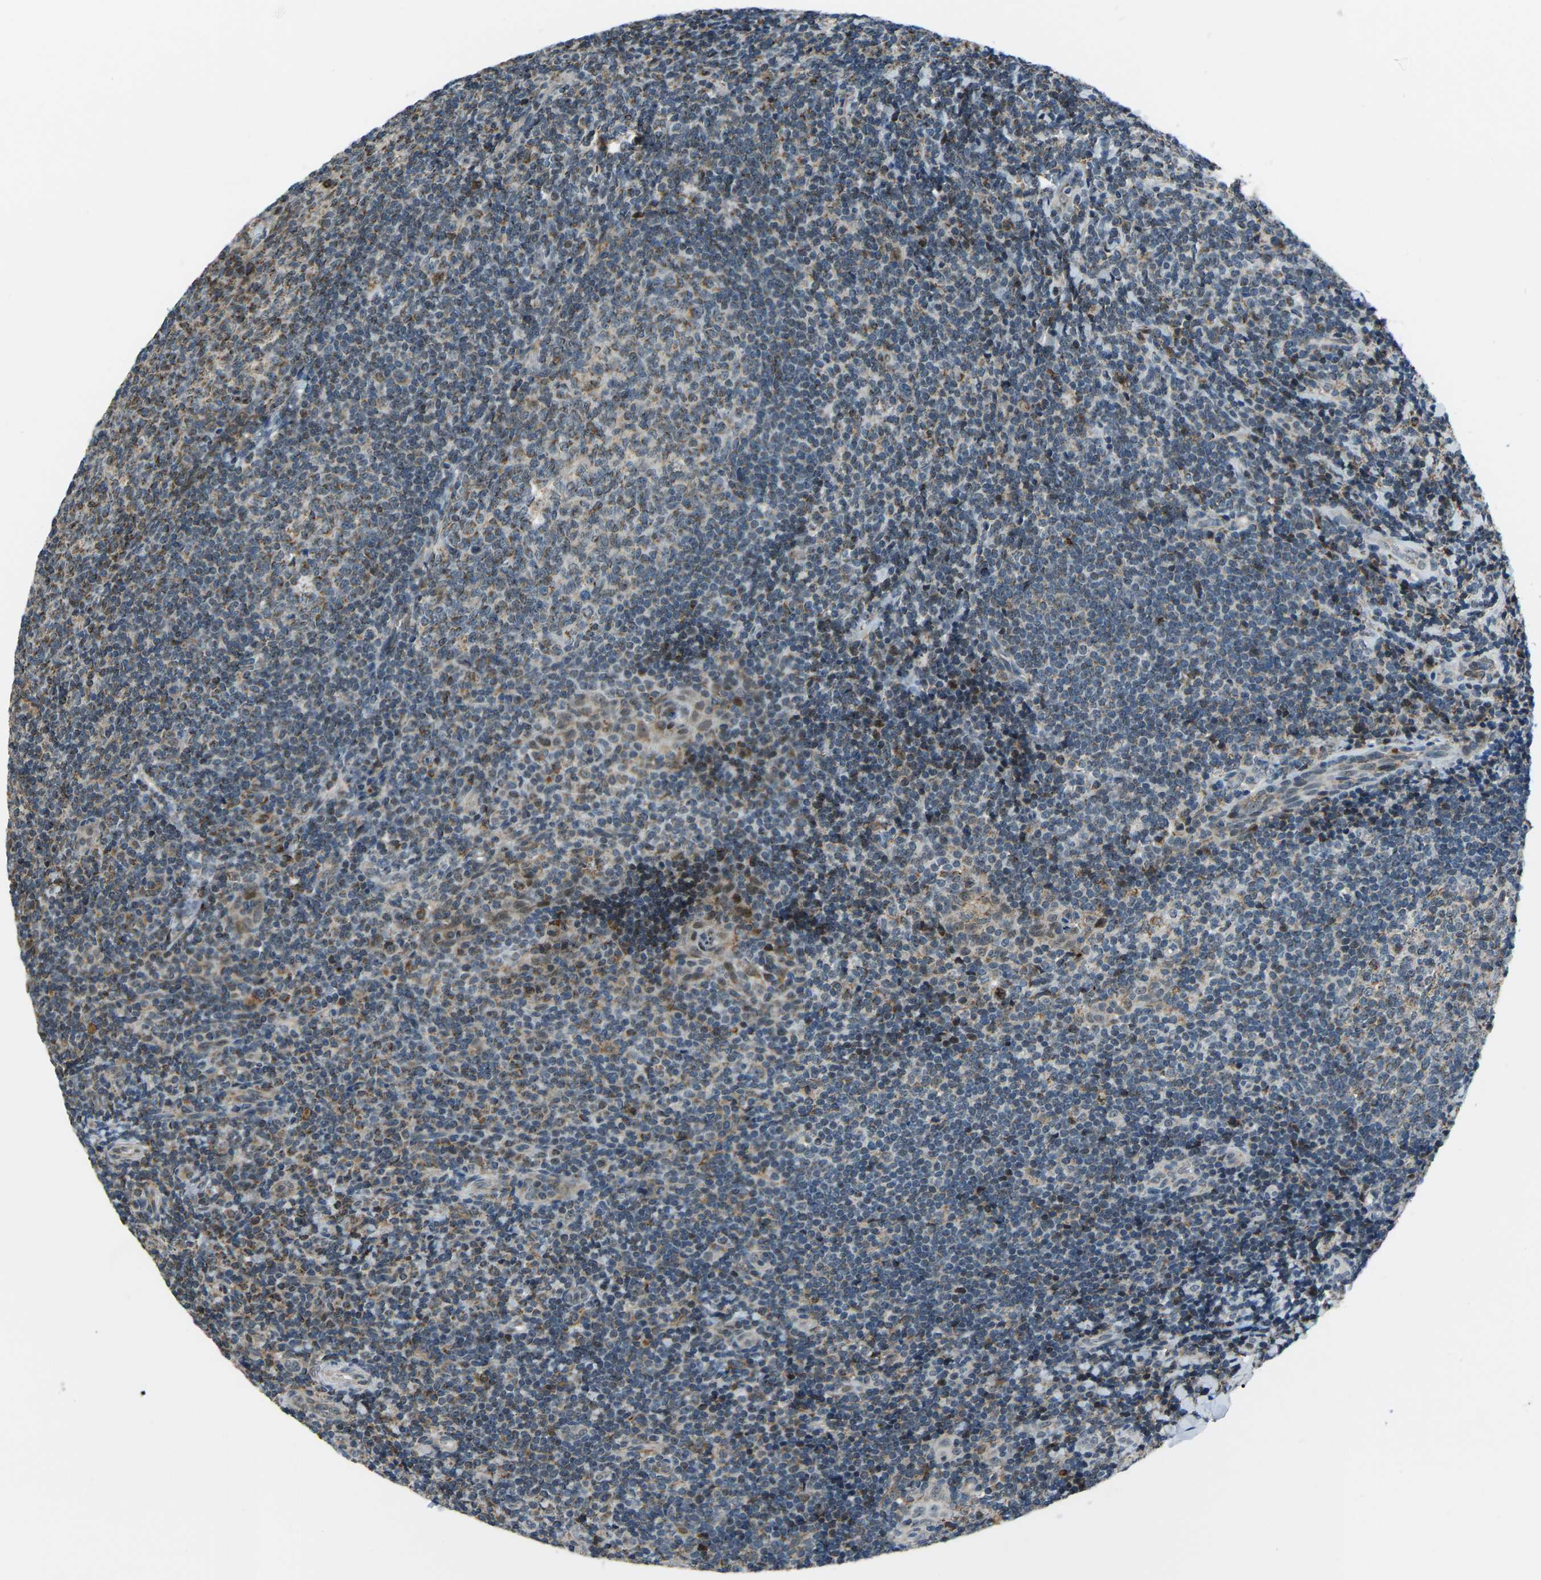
{"staining": {"intensity": "moderate", "quantity": "25%-75%", "location": "cytoplasmic/membranous"}, "tissue": "tonsil", "cell_type": "Germinal center cells", "image_type": "normal", "snomed": [{"axis": "morphology", "description": "Normal tissue, NOS"}, {"axis": "topography", "description": "Tonsil"}], "caption": "Human tonsil stained with a brown dye shows moderate cytoplasmic/membranous positive staining in about 25%-75% of germinal center cells.", "gene": "RBM33", "patient": {"sex": "male", "age": 37}}